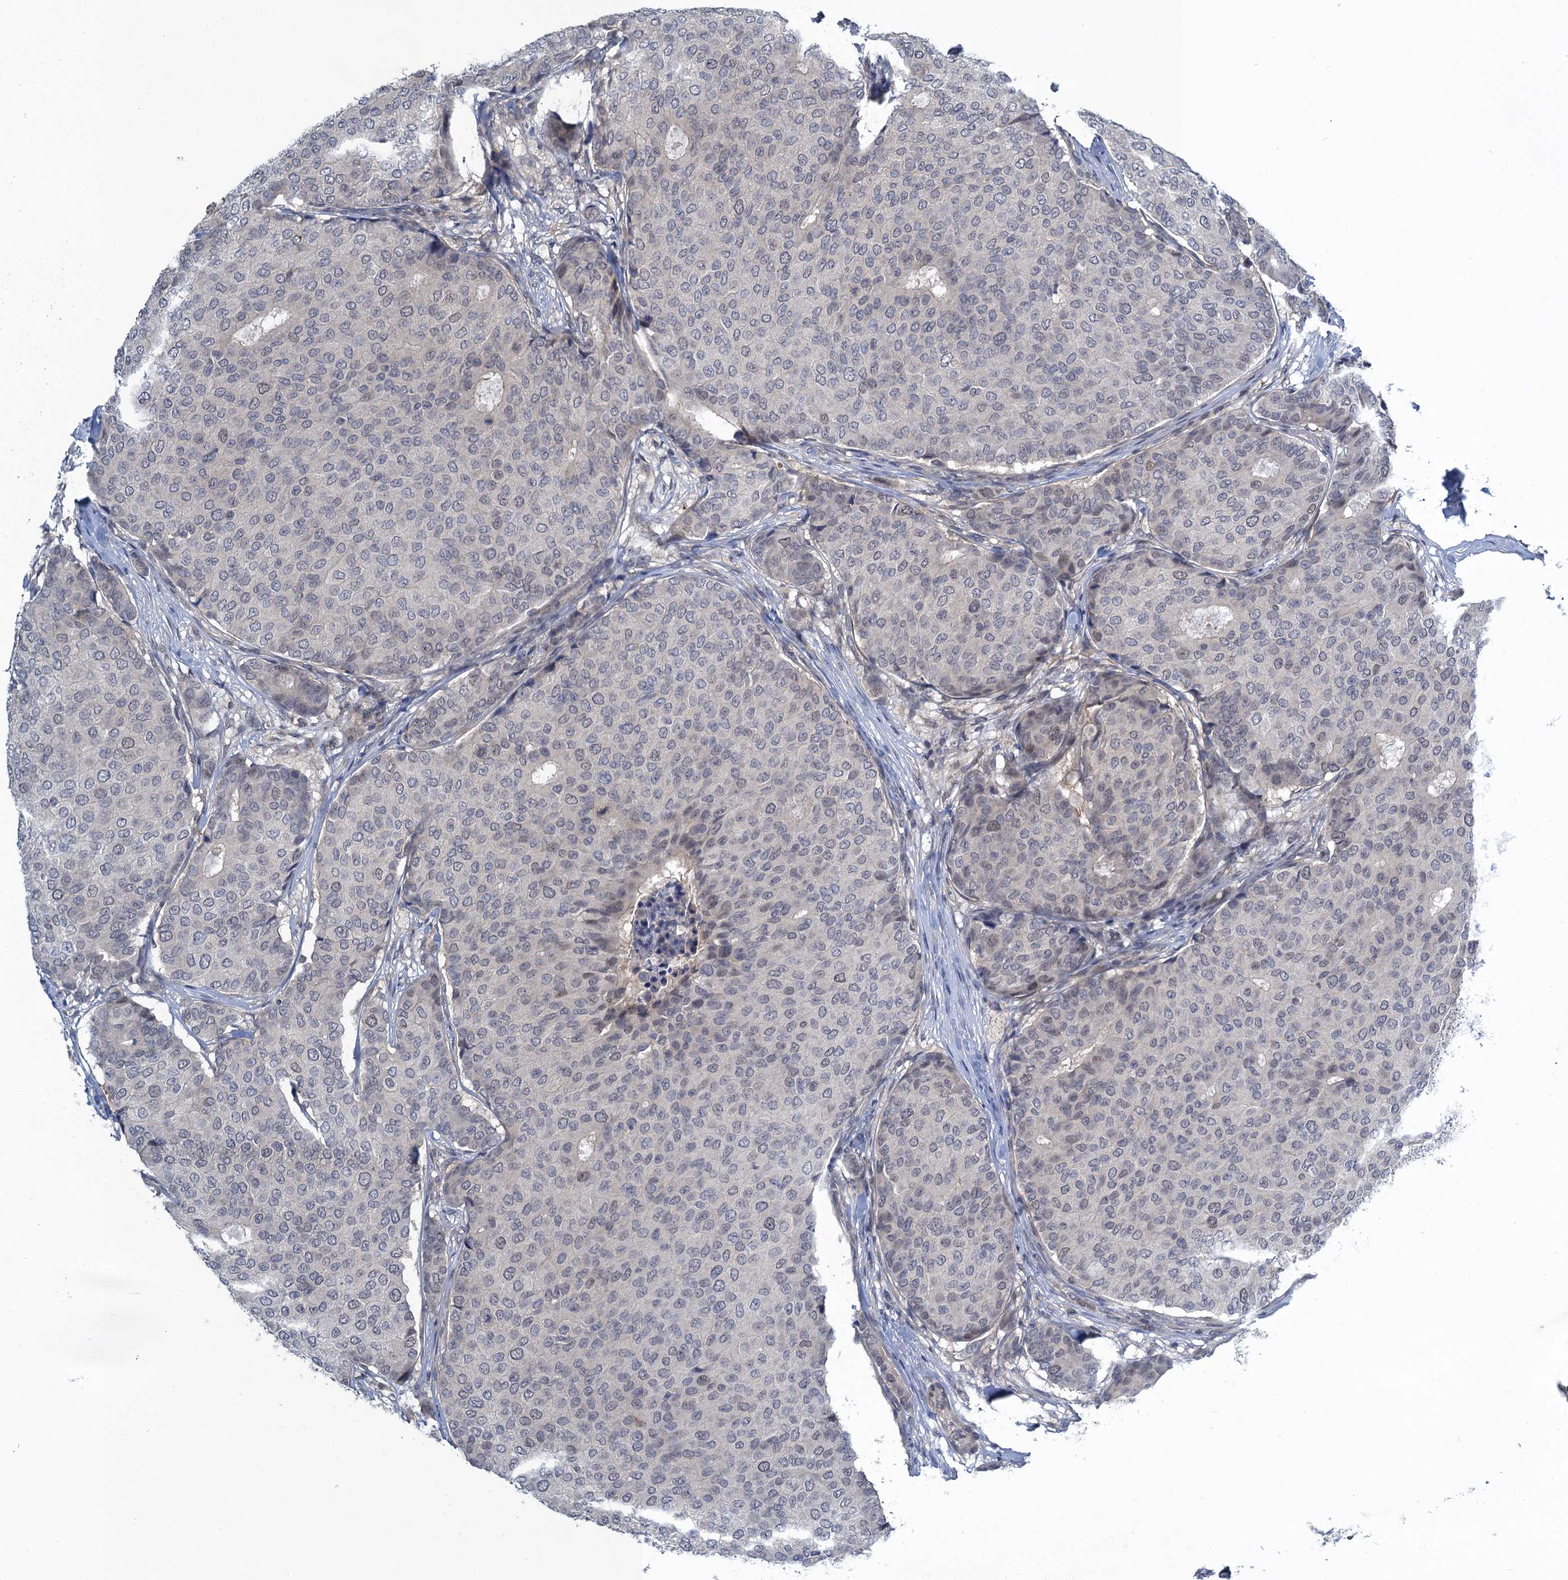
{"staining": {"intensity": "negative", "quantity": "none", "location": "none"}, "tissue": "breast cancer", "cell_type": "Tumor cells", "image_type": "cancer", "snomed": [{"axis": "morphology", "description": "Duct carcinoma"}, {"axis": "topography", "description": "Breast"}], "caption": "Breast cancer was stained to show a protein in brown. There is no significant staining in tumor cells. Nuclei are stained in blue.", "gene": "MRFAP1", "patient": {"sex": "female", "age": 75}}